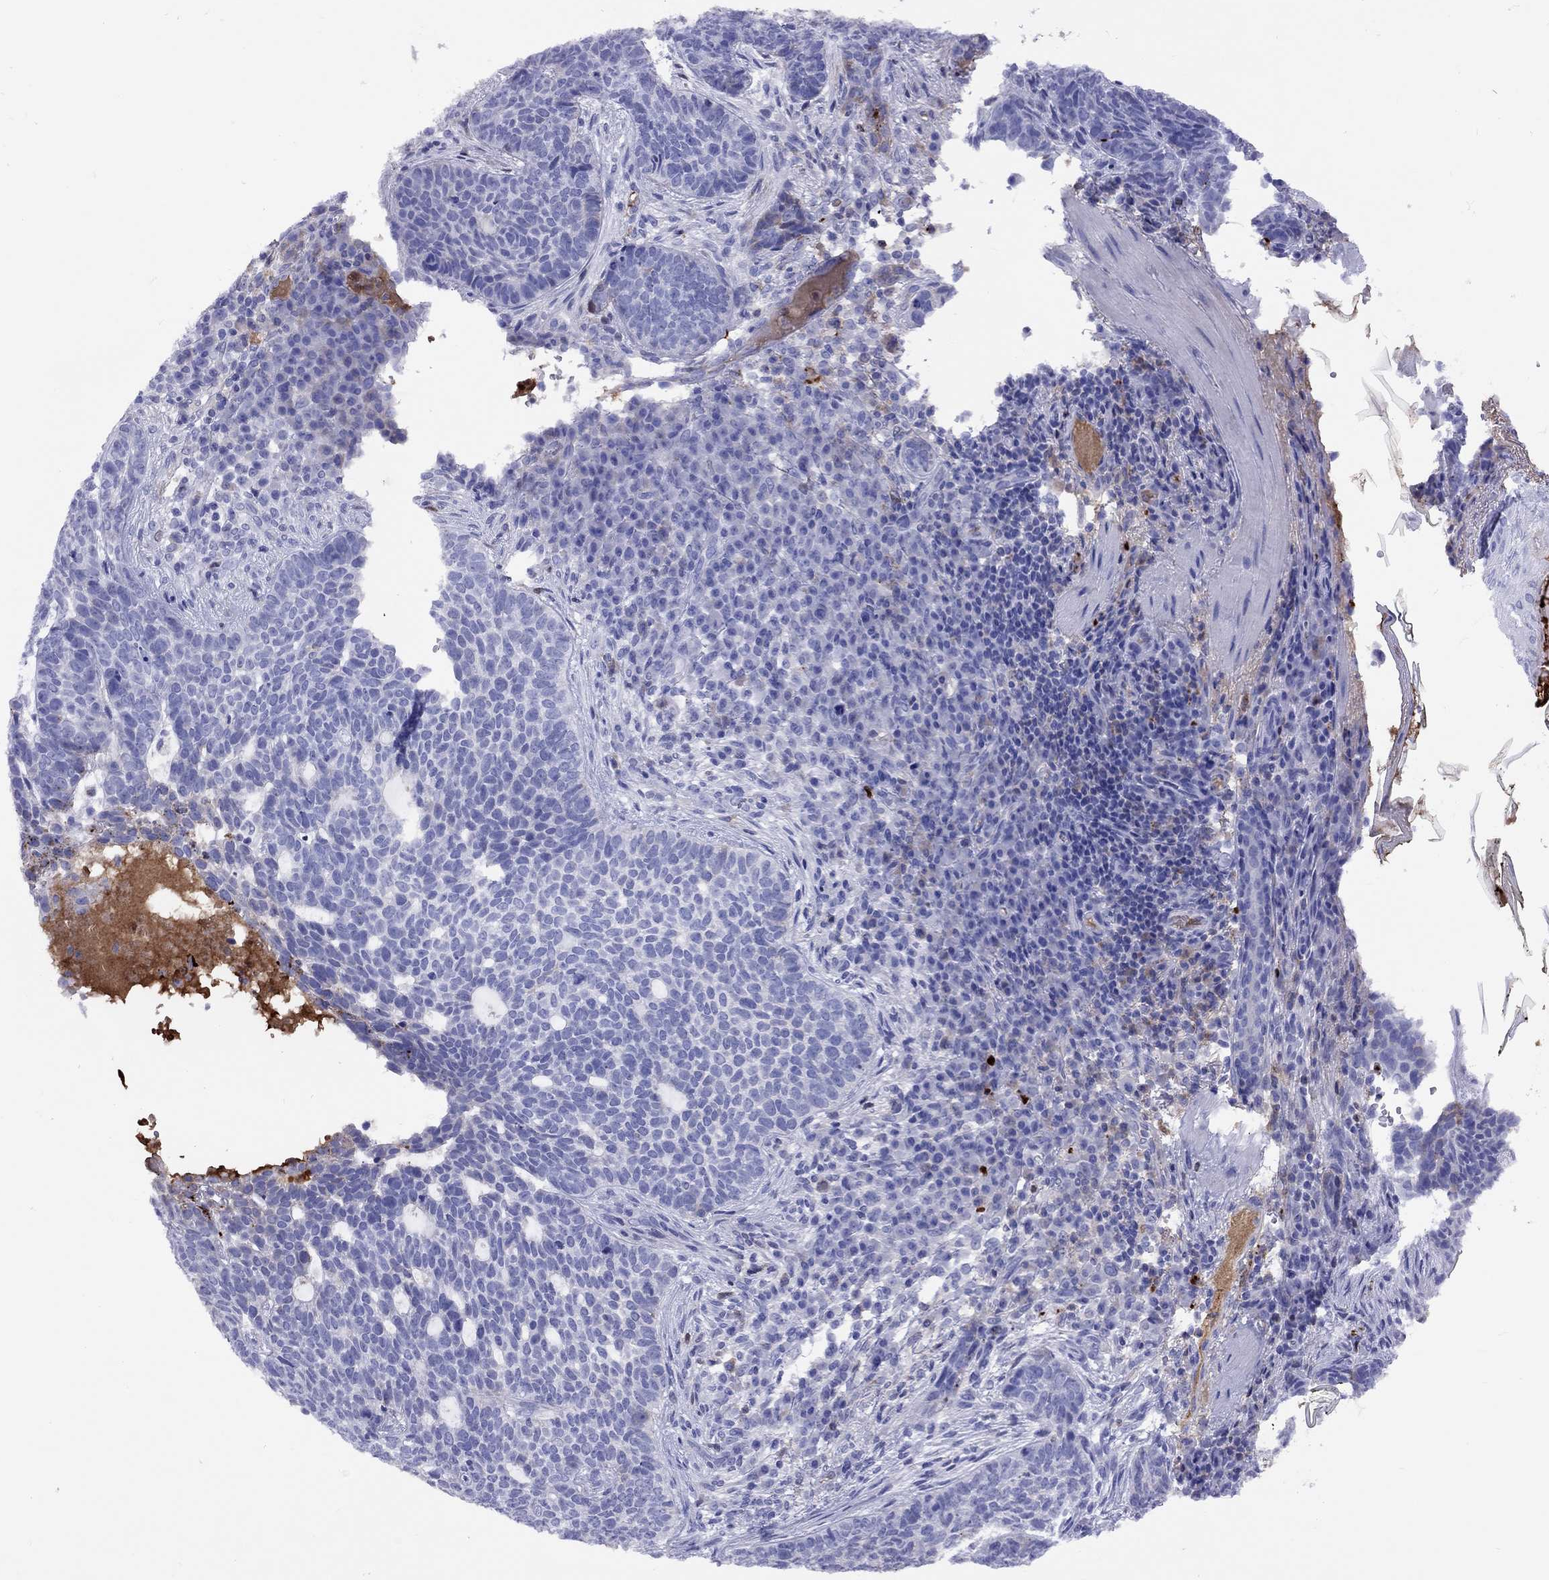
{"staining": {"intensity": "negative", "quantity": "none", "location": "none"}, "tissue": "skin cancer", "cell_type": "Tumor cells", "image_type": "cancer", "snomed": [{"axis": "morphology", "description": "Basal cell carcinoma"}, {"axis": "topography", "description": "Skin"}], "caption": "The histopathology image displays no significant staining in tumor cells of basal cell carcinoma (skin).", "gene": "SERPINA3", "patient": {"sex": "female", "age": 69}}